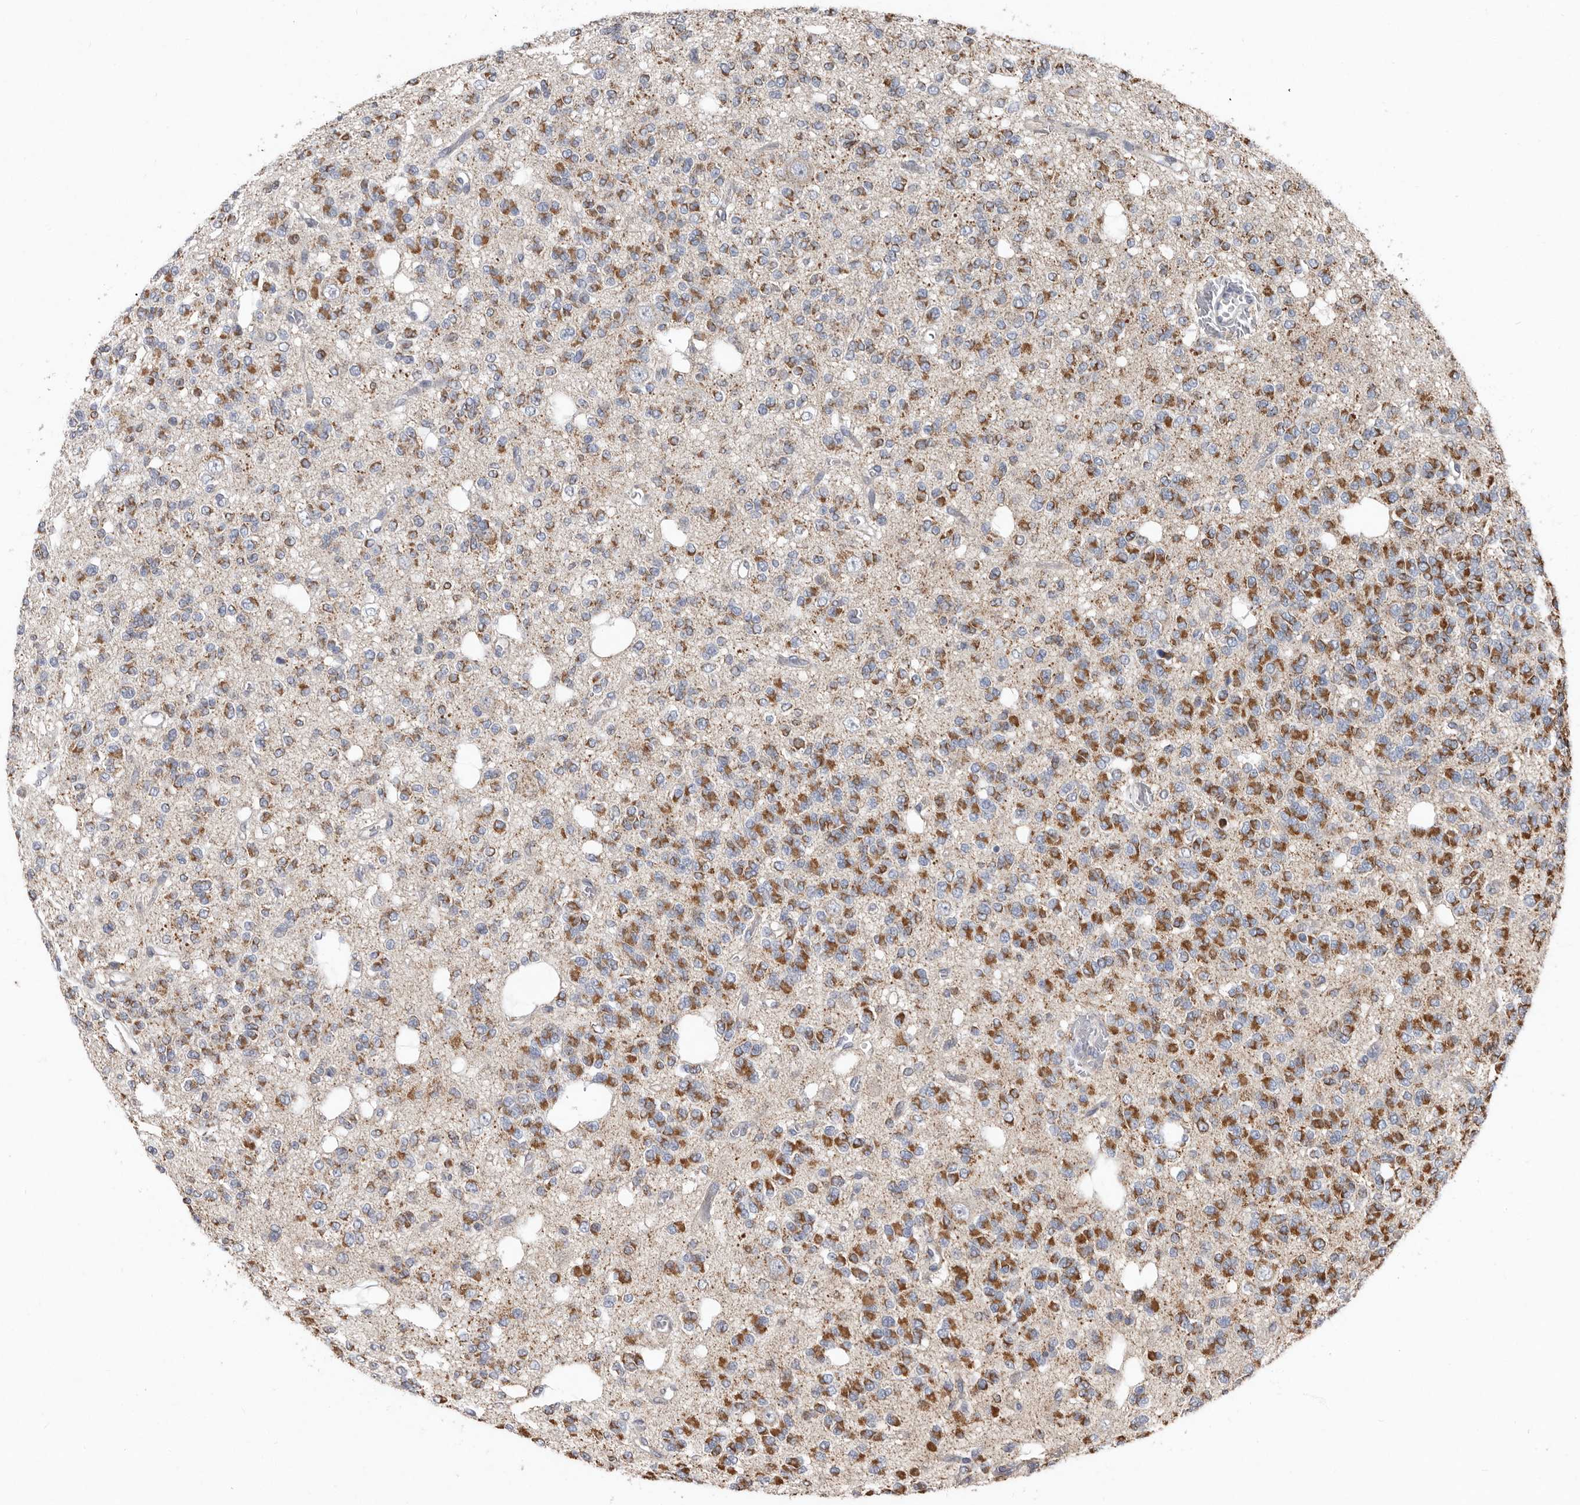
{"staining": {"intensity": "strong", "quantity": "25%-75%", "location": "cytoplasmic/membranous"}, "tissue": "glioma", "cell_type": "Tumor cells", "image_type": "cancer", "snomed": [{"axis": "morphology", "description": "Glioma, malignant, Low grade"}, {"axis": "topography", "description": "Brain"}], "caption": "Malignant low-grade glioma tissue reveals strong cytoplasmic/membranous staining in approximately 25%-75% of tumor cells, visualized by immunohistochemistry.", "gene": "KIF26B", "patient": {"sex": "male", "age": 38}}